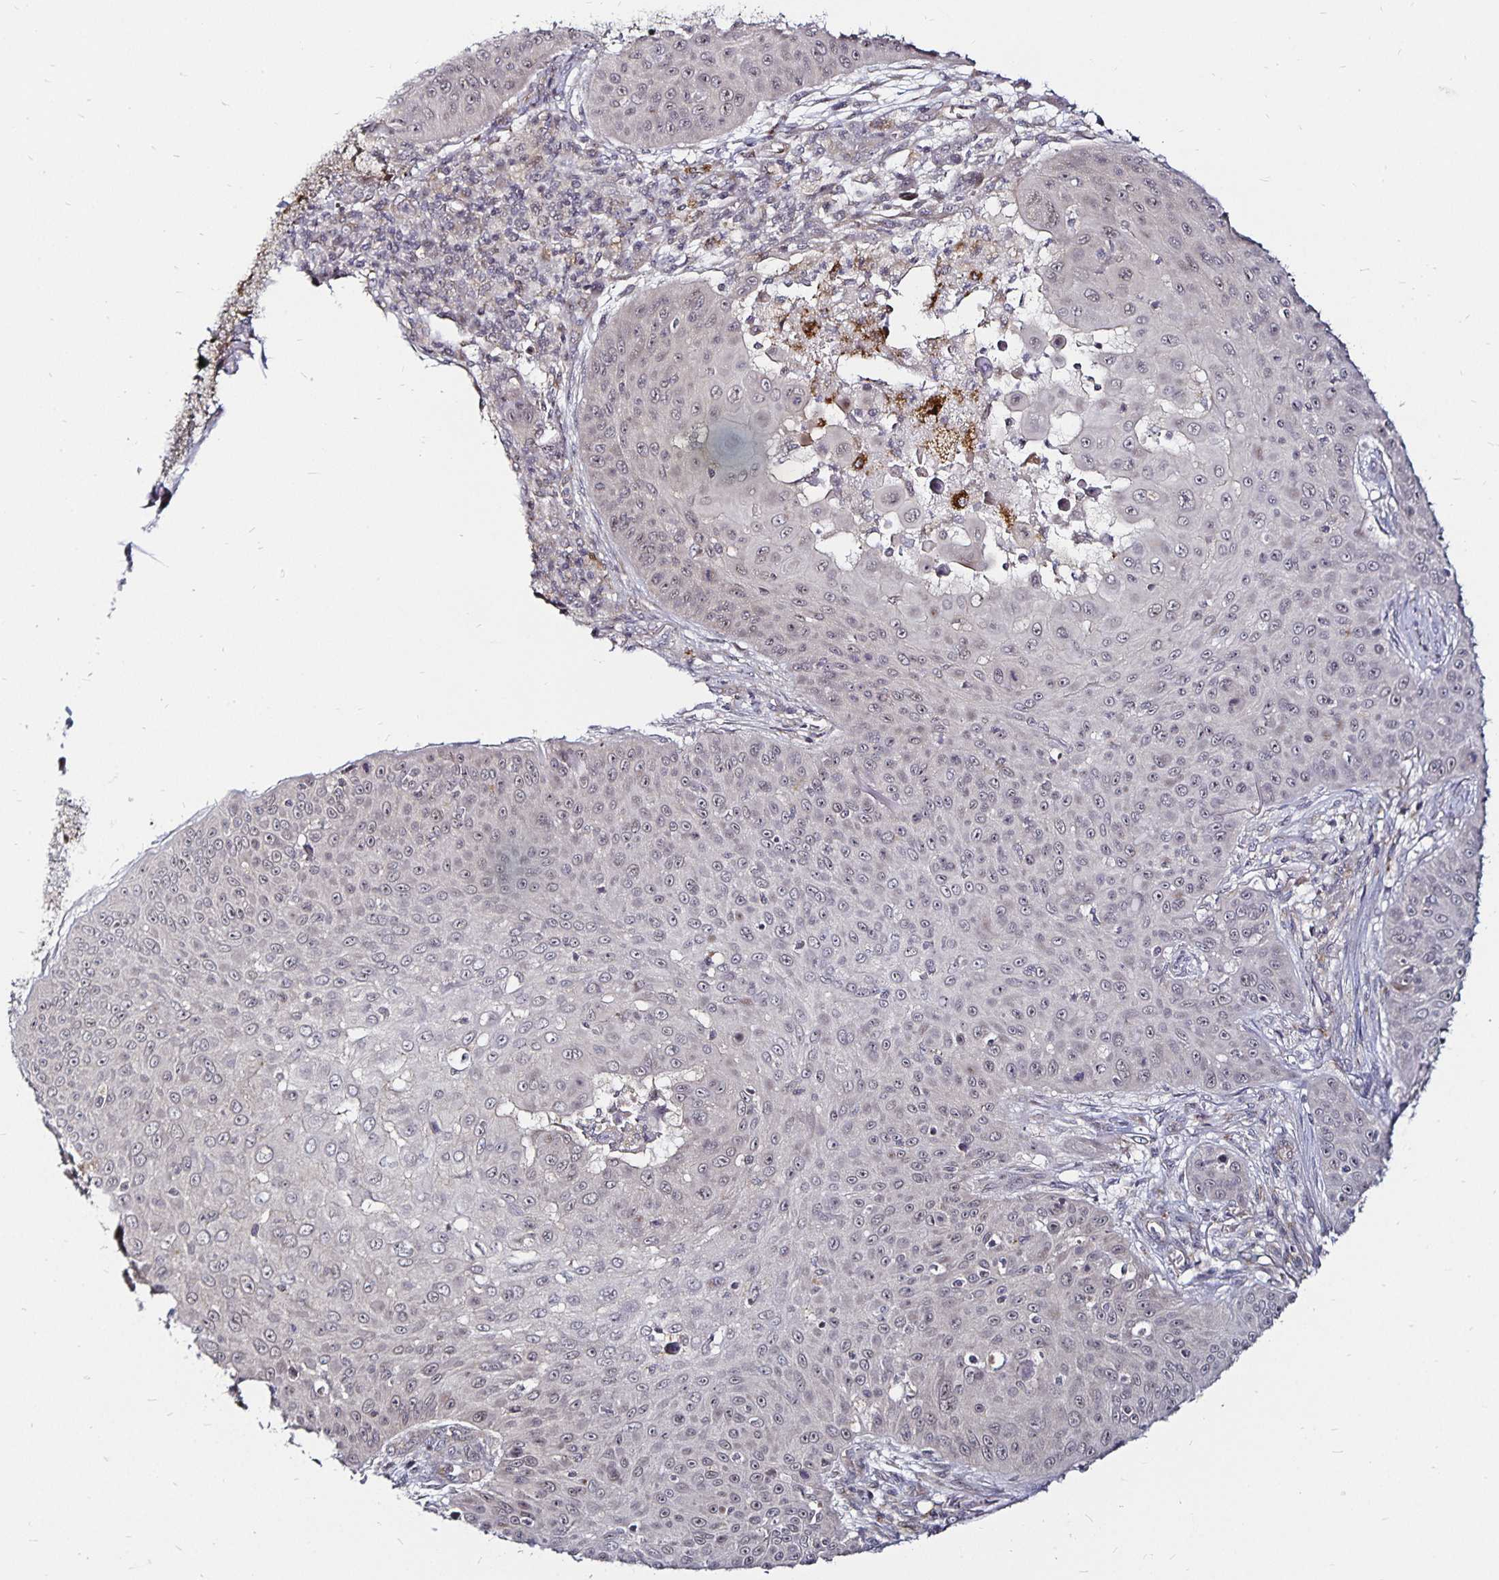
{"staining": {"intensity": "weak", "quantity": "<25%", "location": "cytoplasmic/membranous"}, "tissue": "skin cancer", "cell_type": "Tumor cells", "image_type": "cancer", "snomed": [{"axis": "morphology", "description": "Squamous cell carcinoma, NOS"}, {"axis": "topography", "description": "Skin"}], "caption": "This photomicrograph is of squamous cell carcinoma (skin) stained with IHC to label a protein in brown with the nuclei are counter-stained blue. There is no positivity in tumor cells.", "gene": "CYP27A1", "patient": {"sex": "male", "age": 82}}